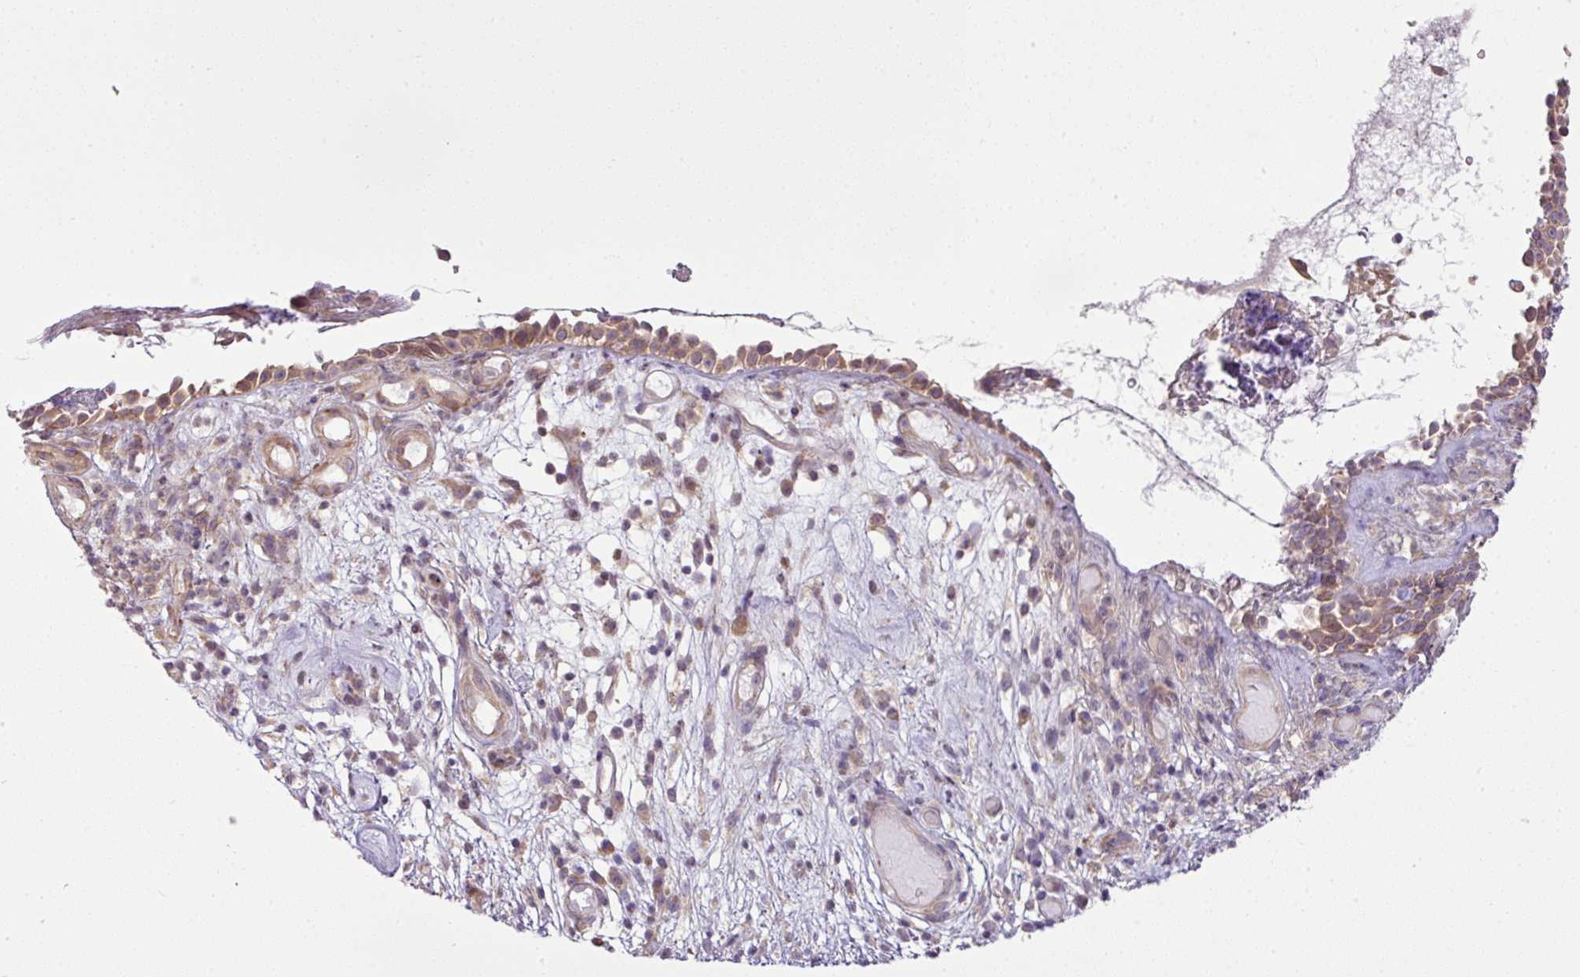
{"staining": {"intensity": "moderate", "quantity": "25%-75%", "location": "cytoplasmic/membranous,nuclear"}, "tissue": "nasopharynx", "cell_type": "Respiratory epithelial cells", "image_type": "normal", "snomed": [{"axis": "morphology", "description": "Normal tissue, NOS"}, {"axis": "morphology", "description": "Inflammation, NOS"}, {"axis": "topography", "description": "Nasopharynx"}], "caption": "The micrograph demonstrates staining of normal nasopharynx, revealing moderate cytoplasmic/membranous,nuclear protein positivity (brown color) within respiratory epithelial cells. (Brightfield microscopy of DAB IHC at high magnification).", "gene": "COX18", "patient": {"sex": "male", "age": 54}}